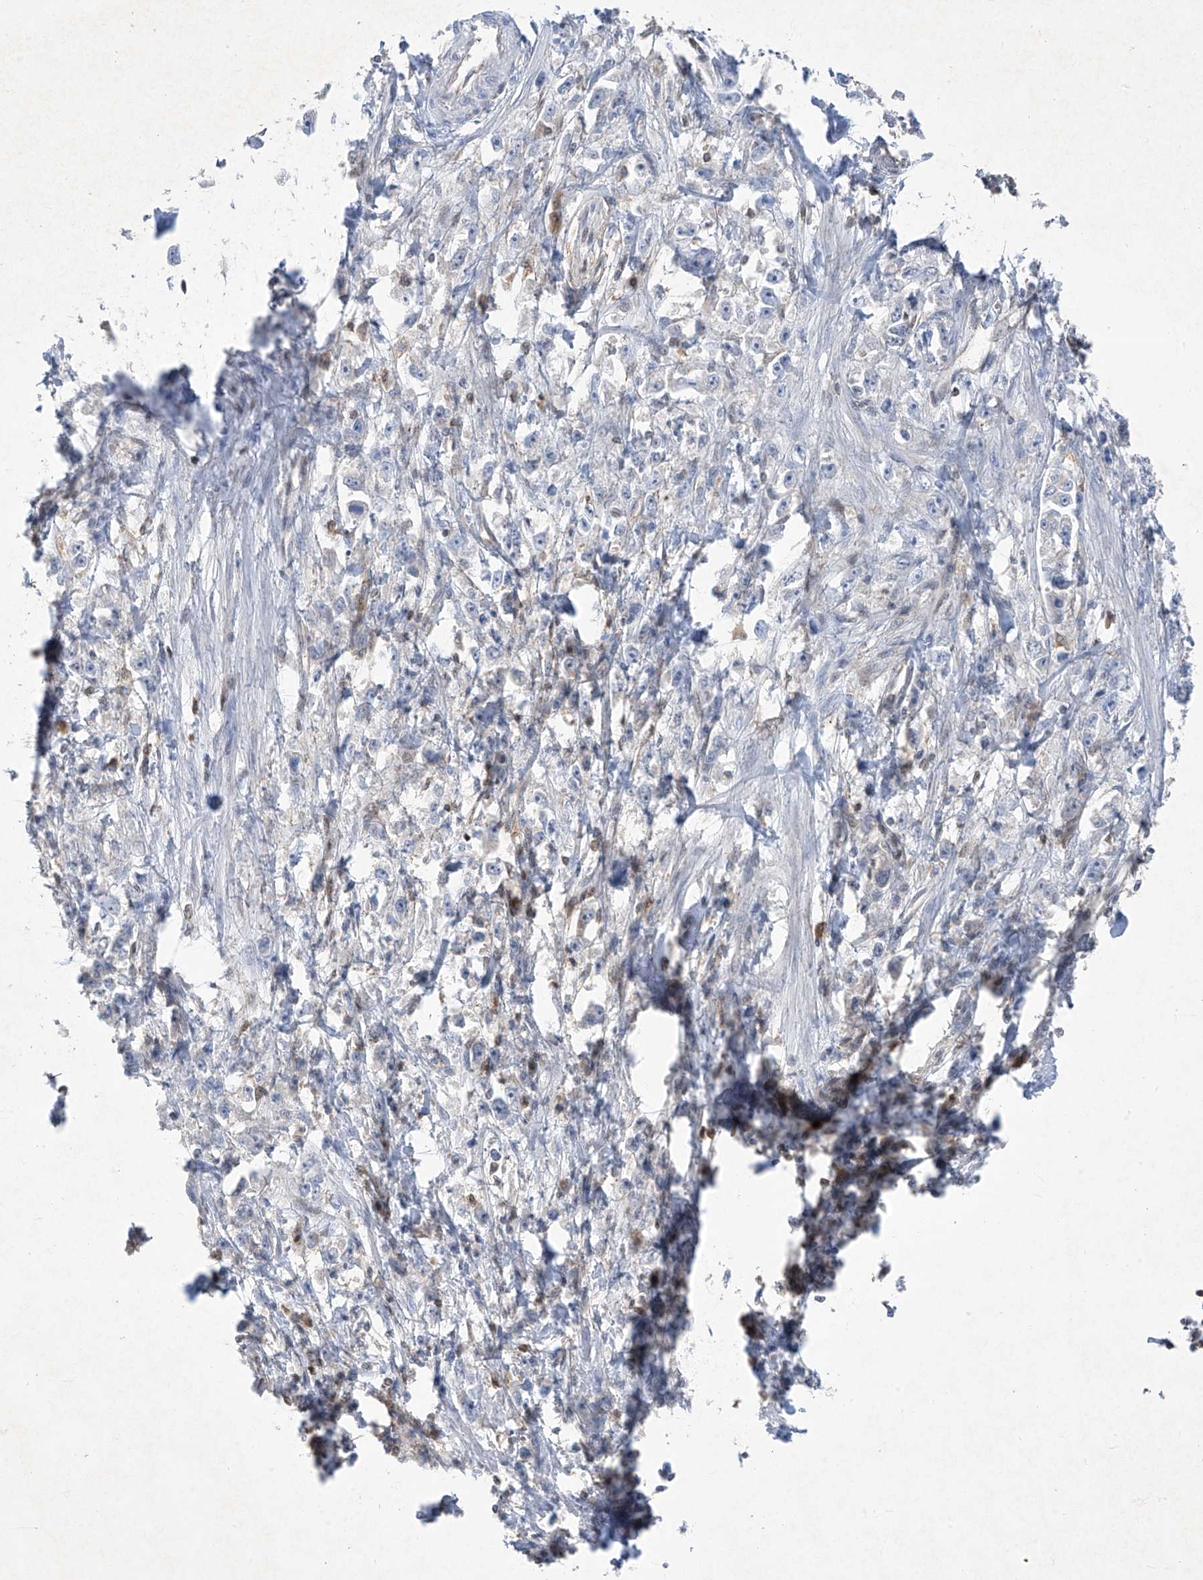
{"staining": {"intensity": "negative", "quantity": "none", "location": "none"}, "tissue": "stomach cancer", "cell_type": "Tumor cells", "image_type": "cancer", "snomed": [{"axis": "morphology", "description": "Adenocarcinoma, NOS"}, {"axis": "topography", "description": "Stomach"}], "caption": "Tumor cells show no significant protein staining in stomach cancer.", "gene": "ZNF358", "patient": {"sex": "female", "age": 59}}